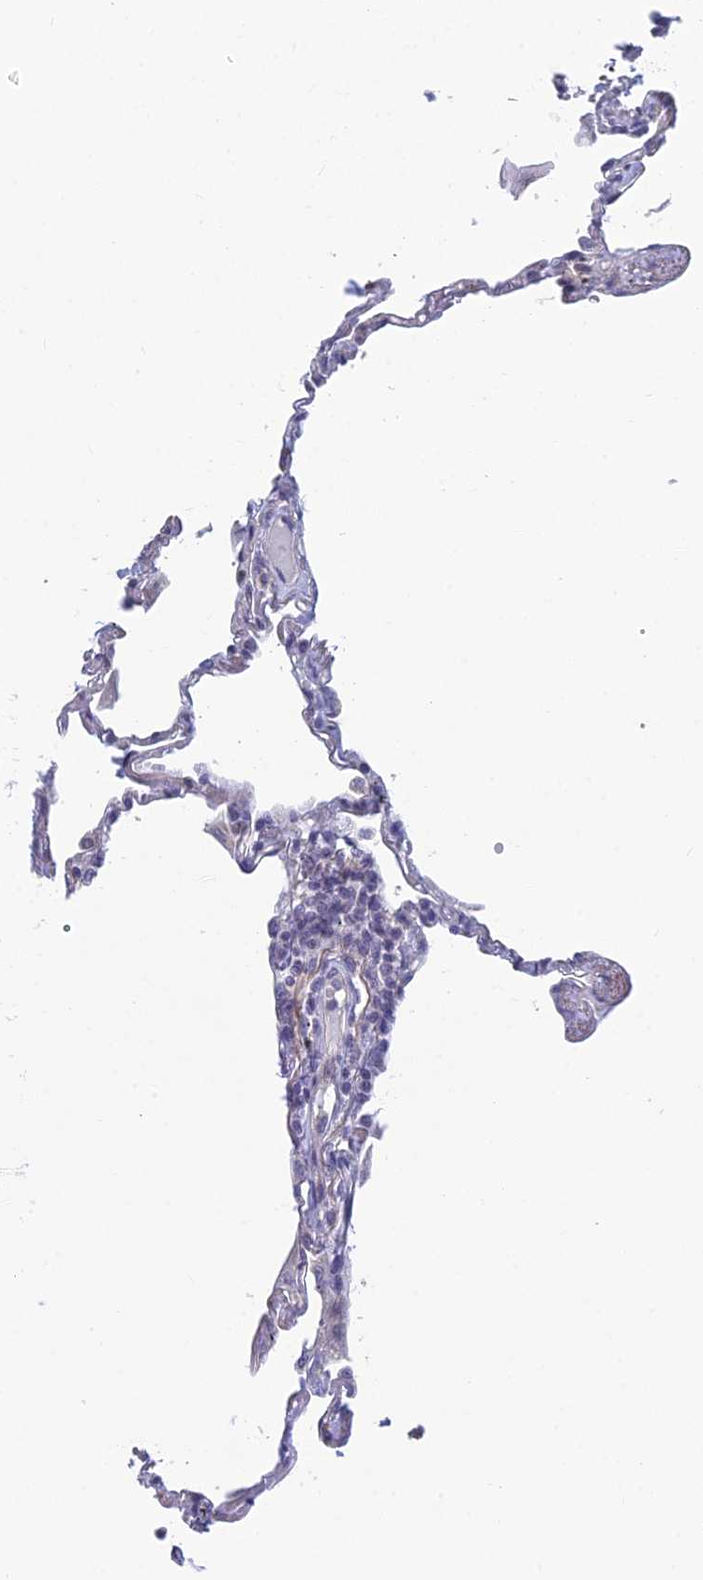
{"staining": {"intensity": "moderate", "quantity": "<25%", "location": "nuclear"}, "tissue": "lung", "cell_type": "Alveolar cells", "image_type": "normal", "snomed": [{"axis": "morphology", "description": "Normal tissue, NOS"}, {"axis": "topography", "description": "Lung"}], "caption": "DAB immunohistochemical staining of normal lung exhibits moderate nuclear protein staining in about <25% of alveolar cells. (Stains: DAB in brown, nuclei in blue, Microscopy: brightfield microscopy at high magnification).", "gene": "PPP1R26", "patient": {"sex": "female", "age": 67}}